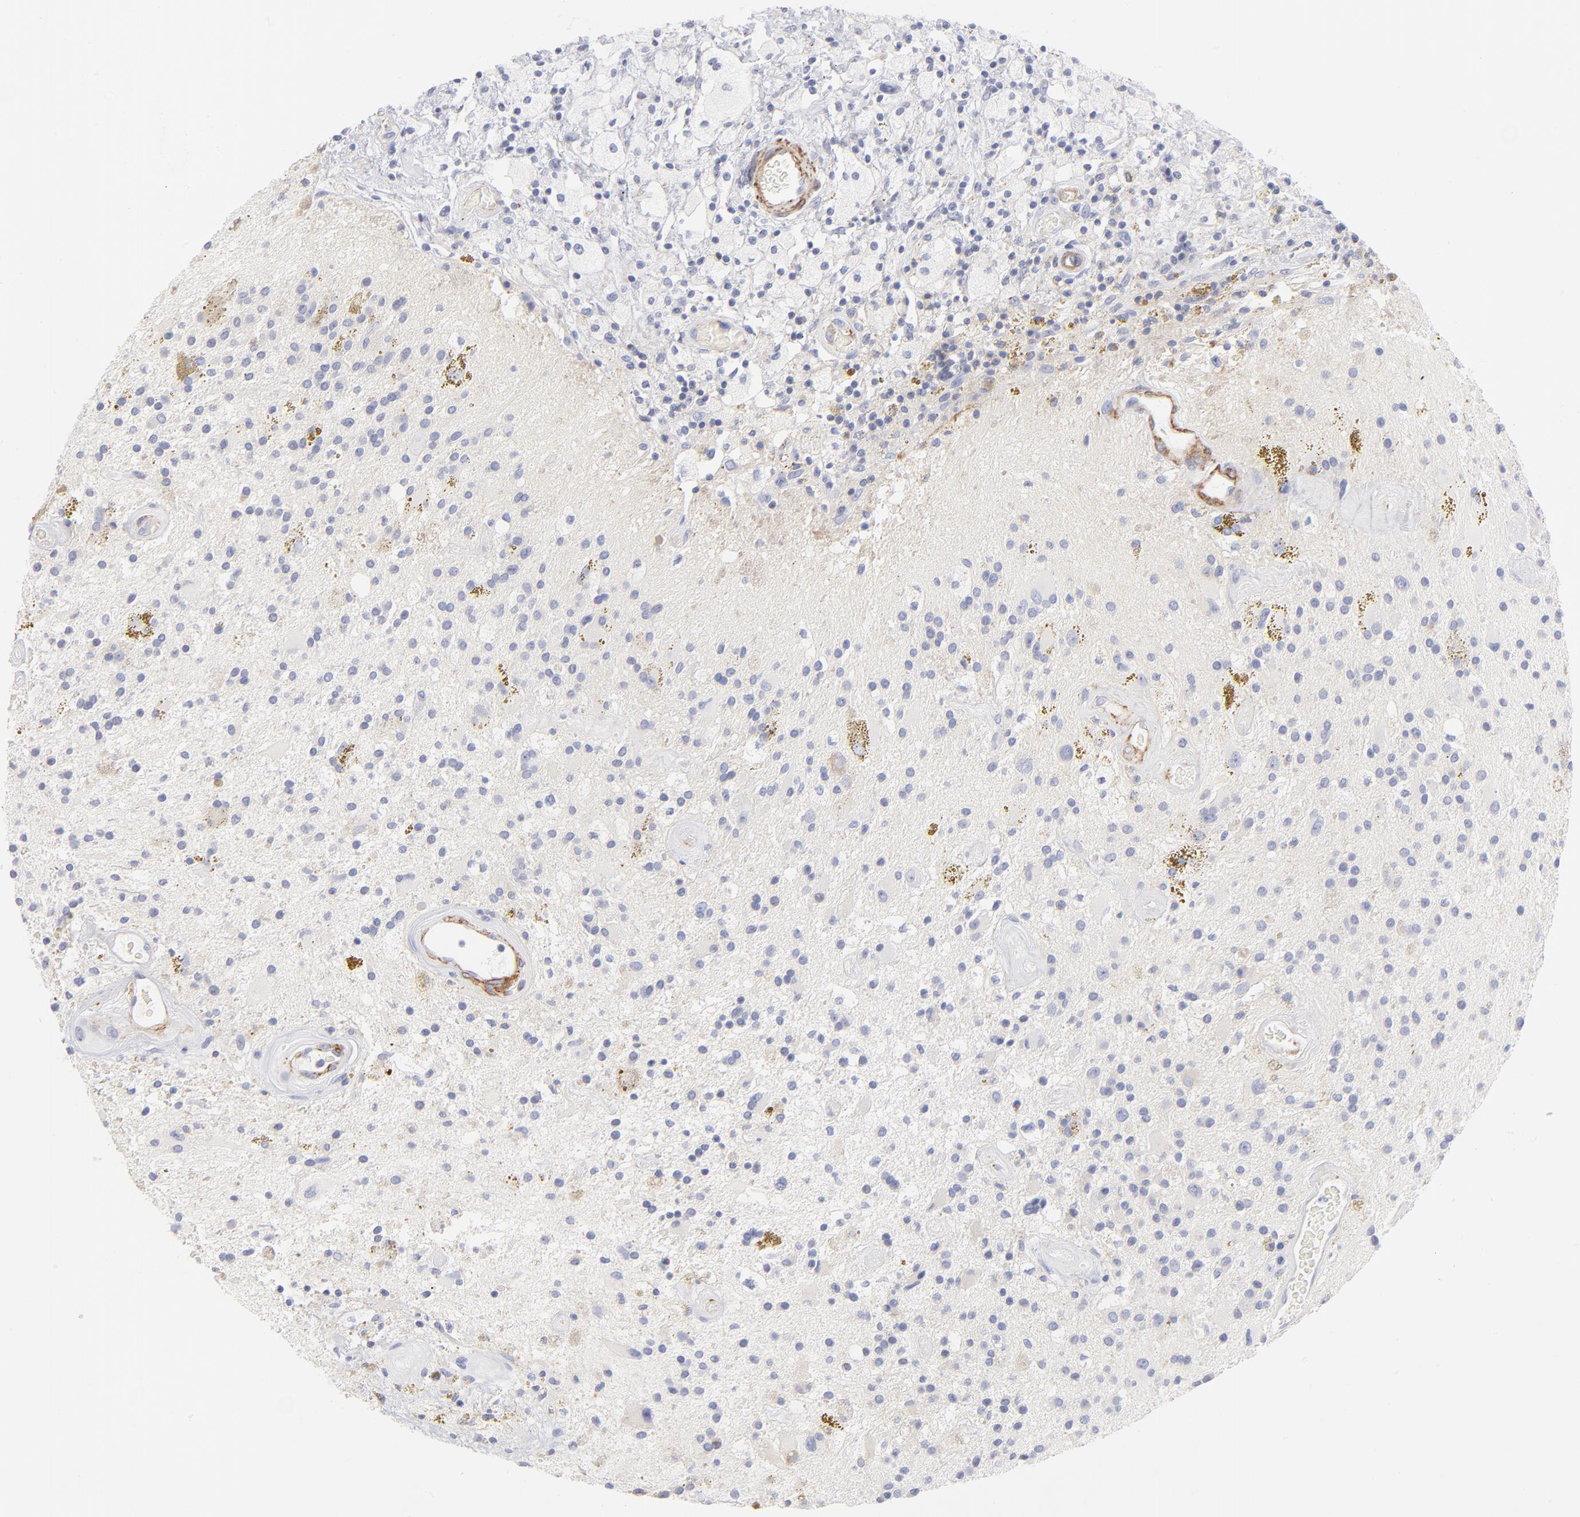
{"staining": {"intensity": "negative", "quantity": "none", "location": "none"}, "tissue": "glioma", "cell_type": "Tumor cells", "image_type": "cancer", "snomed": [{"axis": "morphology", "description": "Glioma, malignant, Low grade"}, {"axis": "topography", "description": "Brain"}], "caption": "Histopathology image shows no protein expression in tumor cells of glioma tissue. (DAB (3,3'-diaminobenzidine) IHC visualized using brightfield microscopy, high magnification).", "gene": "ACTA2", "patient": {"sex": "male", "age": 58}}